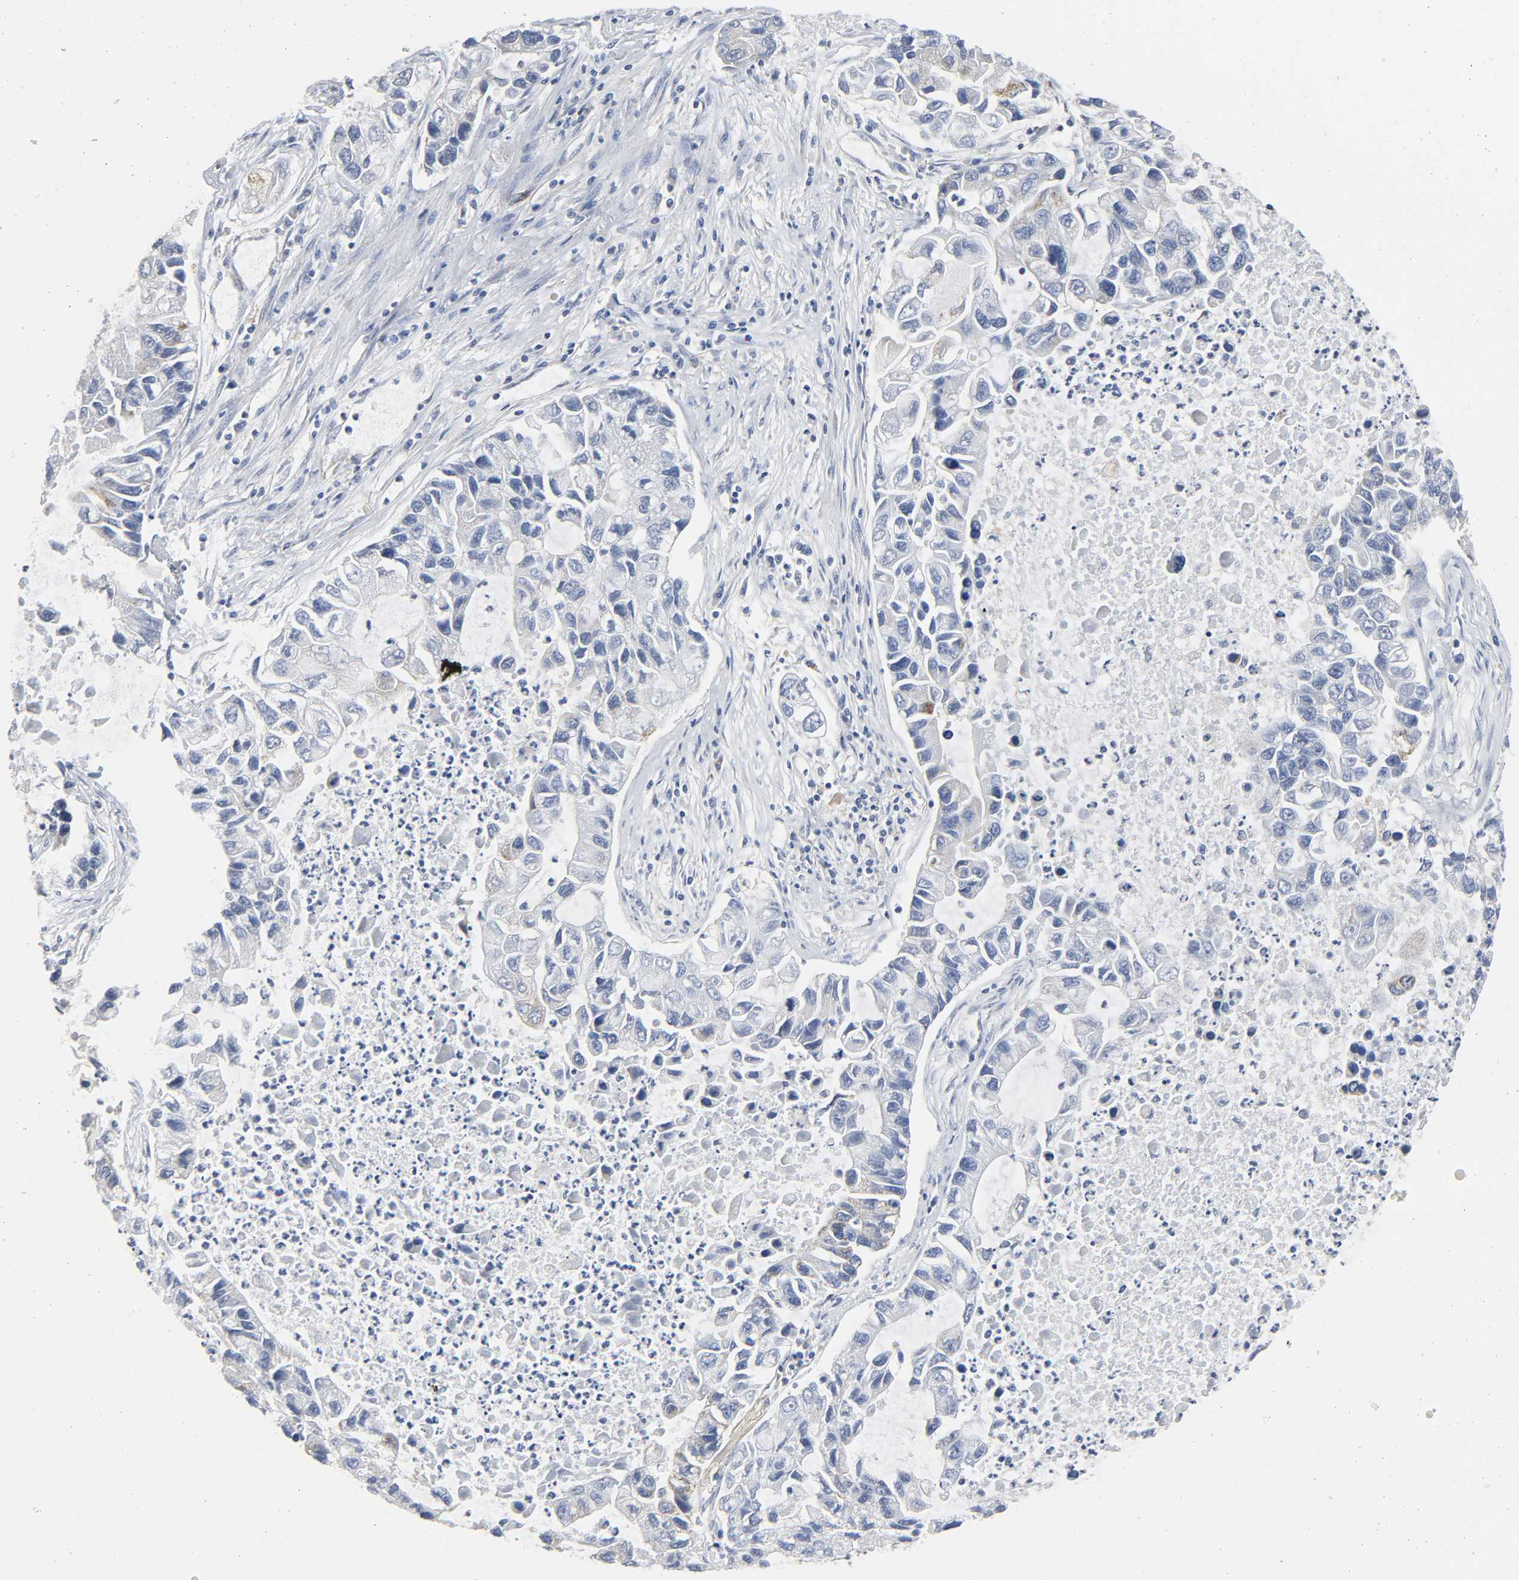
{"staining": {"intensity": "negative", "quantity": "none", "location": "none"}, "tissue": "lung cancer", "cell_type": "Tumor cells", "image_type": "cancer", "snomed": [{"axis": "morphology", "description": "Adenocarcinoma, NOS"}, {"axis": "topography", "description": "Lung"}], "caption": "Immunohistochemistry of human lung adenocarcinoma reveals no expression in tumor cells. Brightfield microscopy of immunohistochemistry (IHC) stained with DAB (3,3'-diaminobenzidine) (brown) and hematoxylin (blue), captured at high magnification.", "gene": "BAK1", "patient": {"sex": "female", "age": 51}}